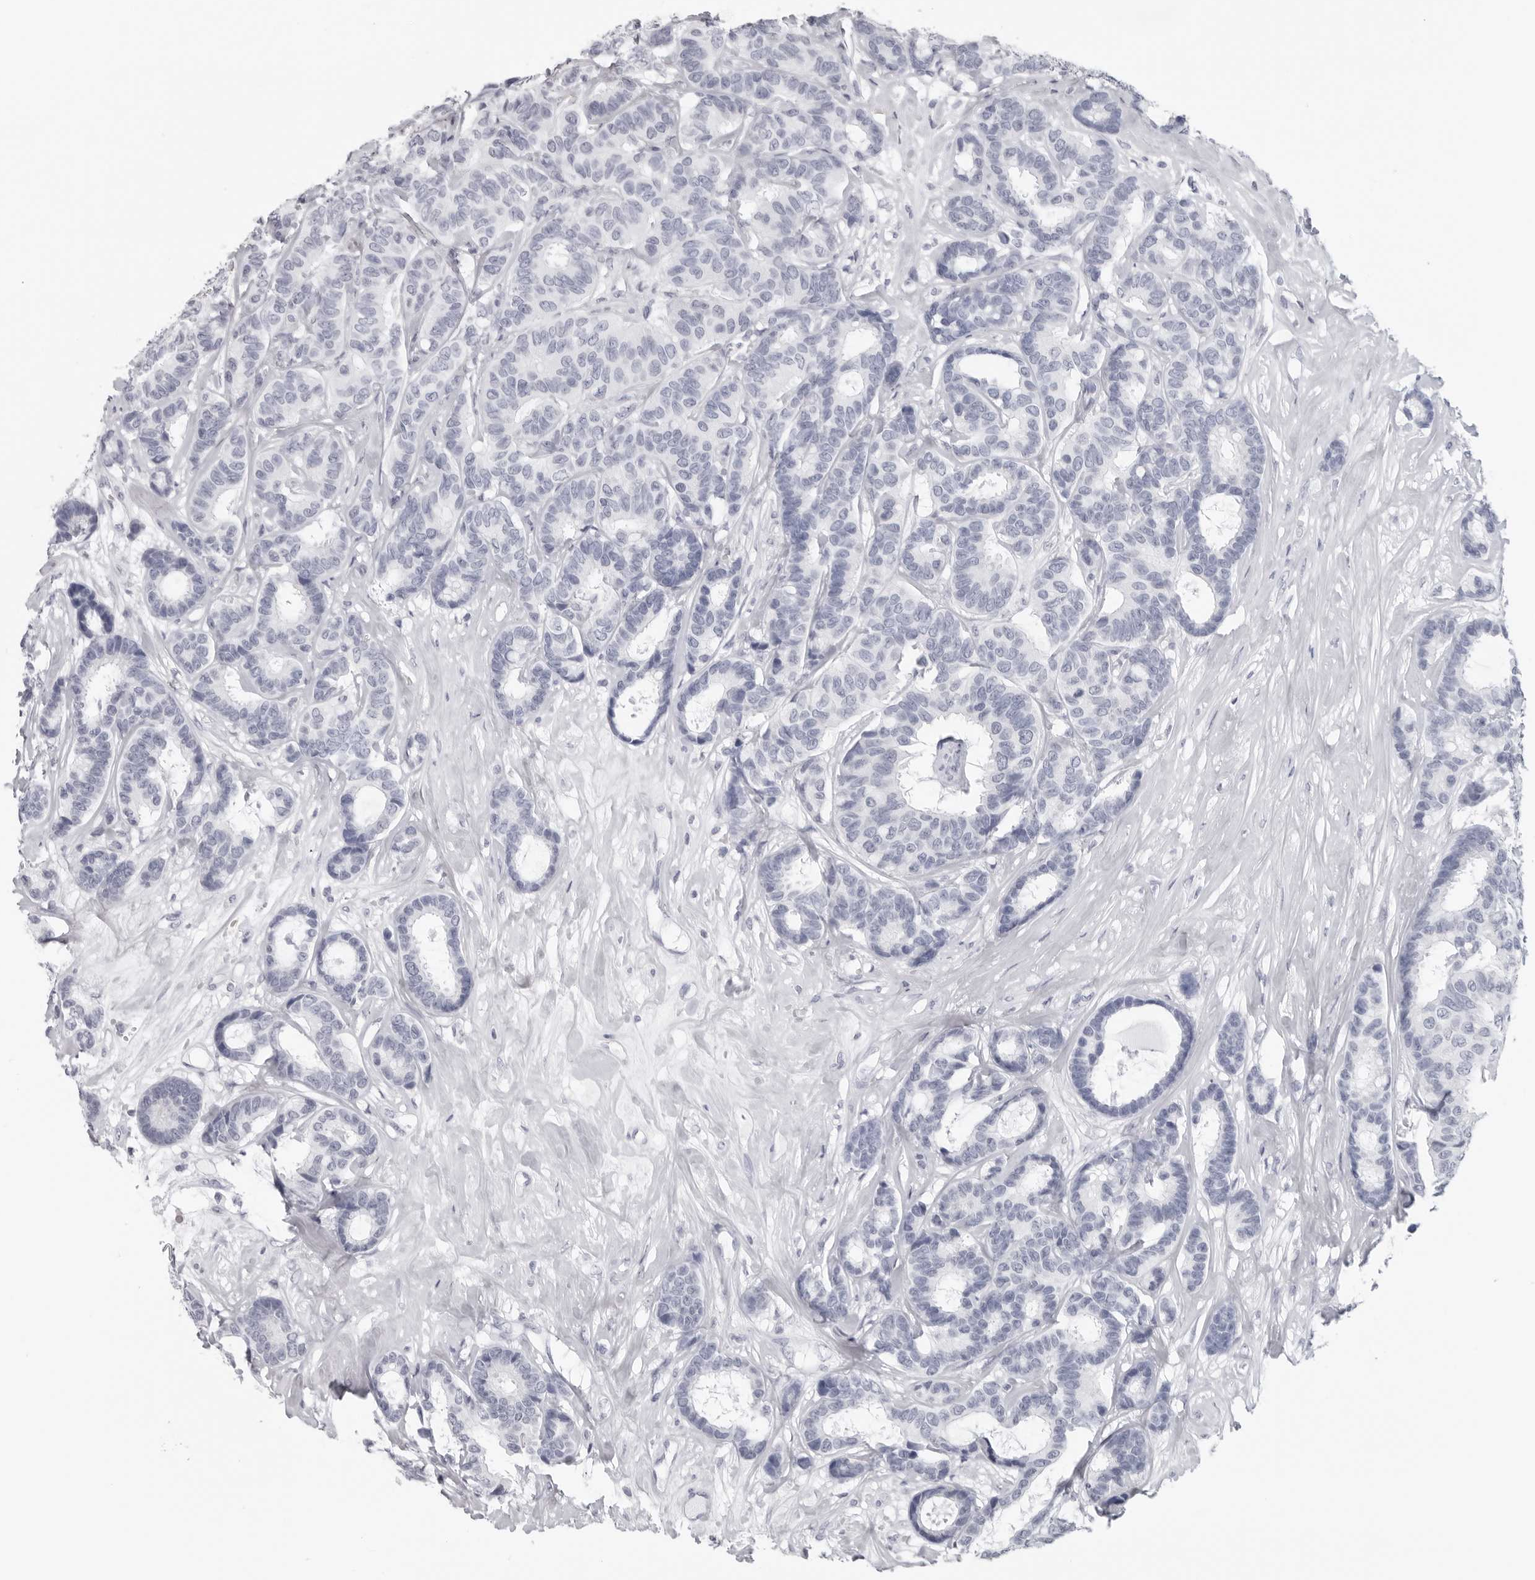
{"staining": {"intensity": "negative", "quantity": "none", "location": "none"}, "tissue": "breast cancer", "cell_type": "Tumor cells", "image_type": "cancer", "snomed": [{"axis": "morphology", "description": "Duct carcinoma"}, {"axis": "topography", "description": "Breast"}], "caption": "Immunohistochemistry of breast intraductal carcinoma shows no expression in tumor cells.", "gene": "EPB41", "patient": {"sex": "female", "age": 87}}